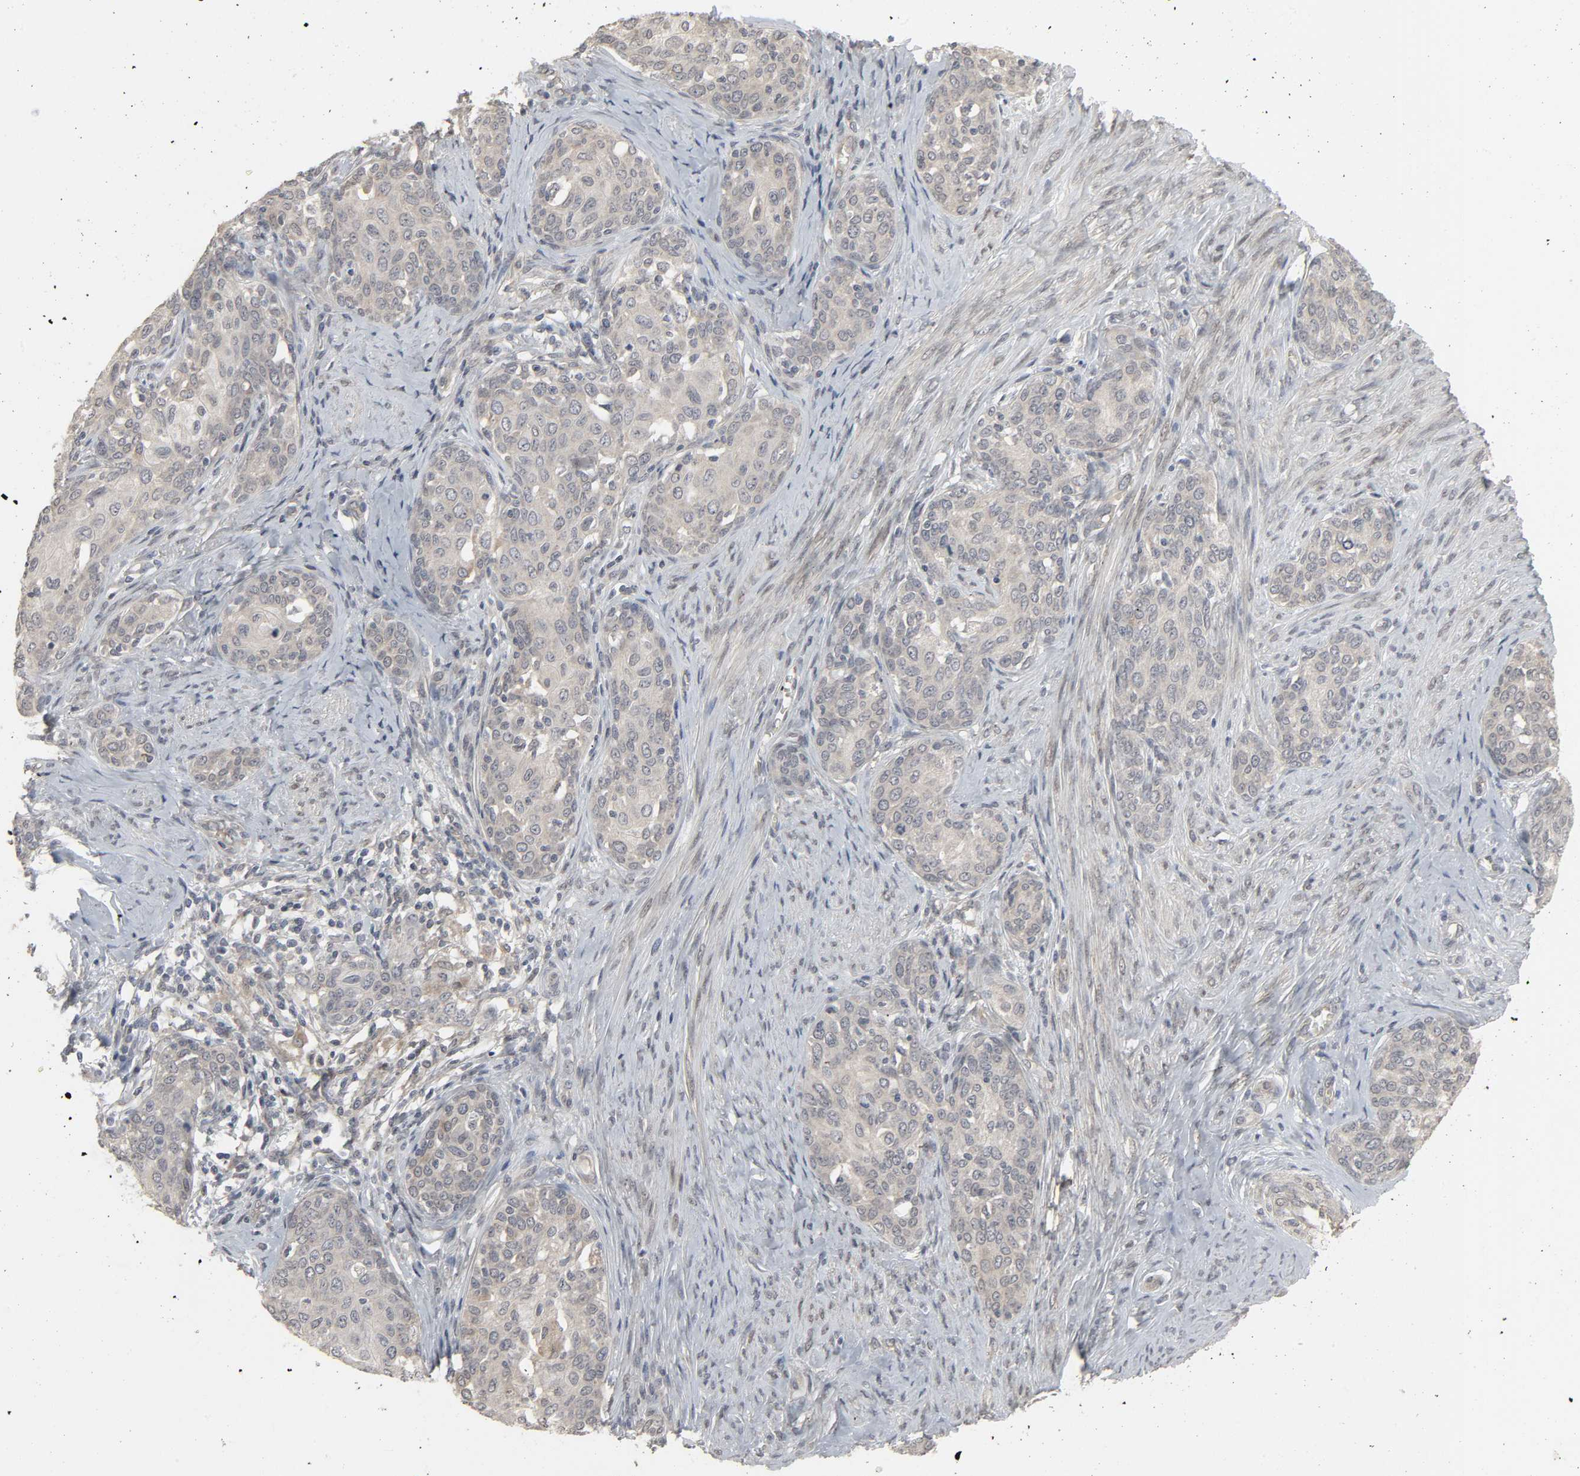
{"staining": {"intensity": "negative", "quantity": "none", "location": "none"}, "tissue": "cervical cancer", "cell_type": "Tumor cells", "image_type": "cancer", "snomed": [{"axis": "morphology", "description": "Squamous cell carcinoma, NOS"}, {"axis": "morphology", "description": "Adenocarcinoma, NOS"}, {"axis": "topography", "description": "Cervix"}], "caption": "A high-resolution micrograph shows IHC staining of cervical cancer, which reveals no significant expression in tumor cells. (DAB immunohistochemistry (IHC) visualized using brightfield microscopy, high magnification).", "gene": "ZNF222", "patient": {"sex": "female", "age": 52}}